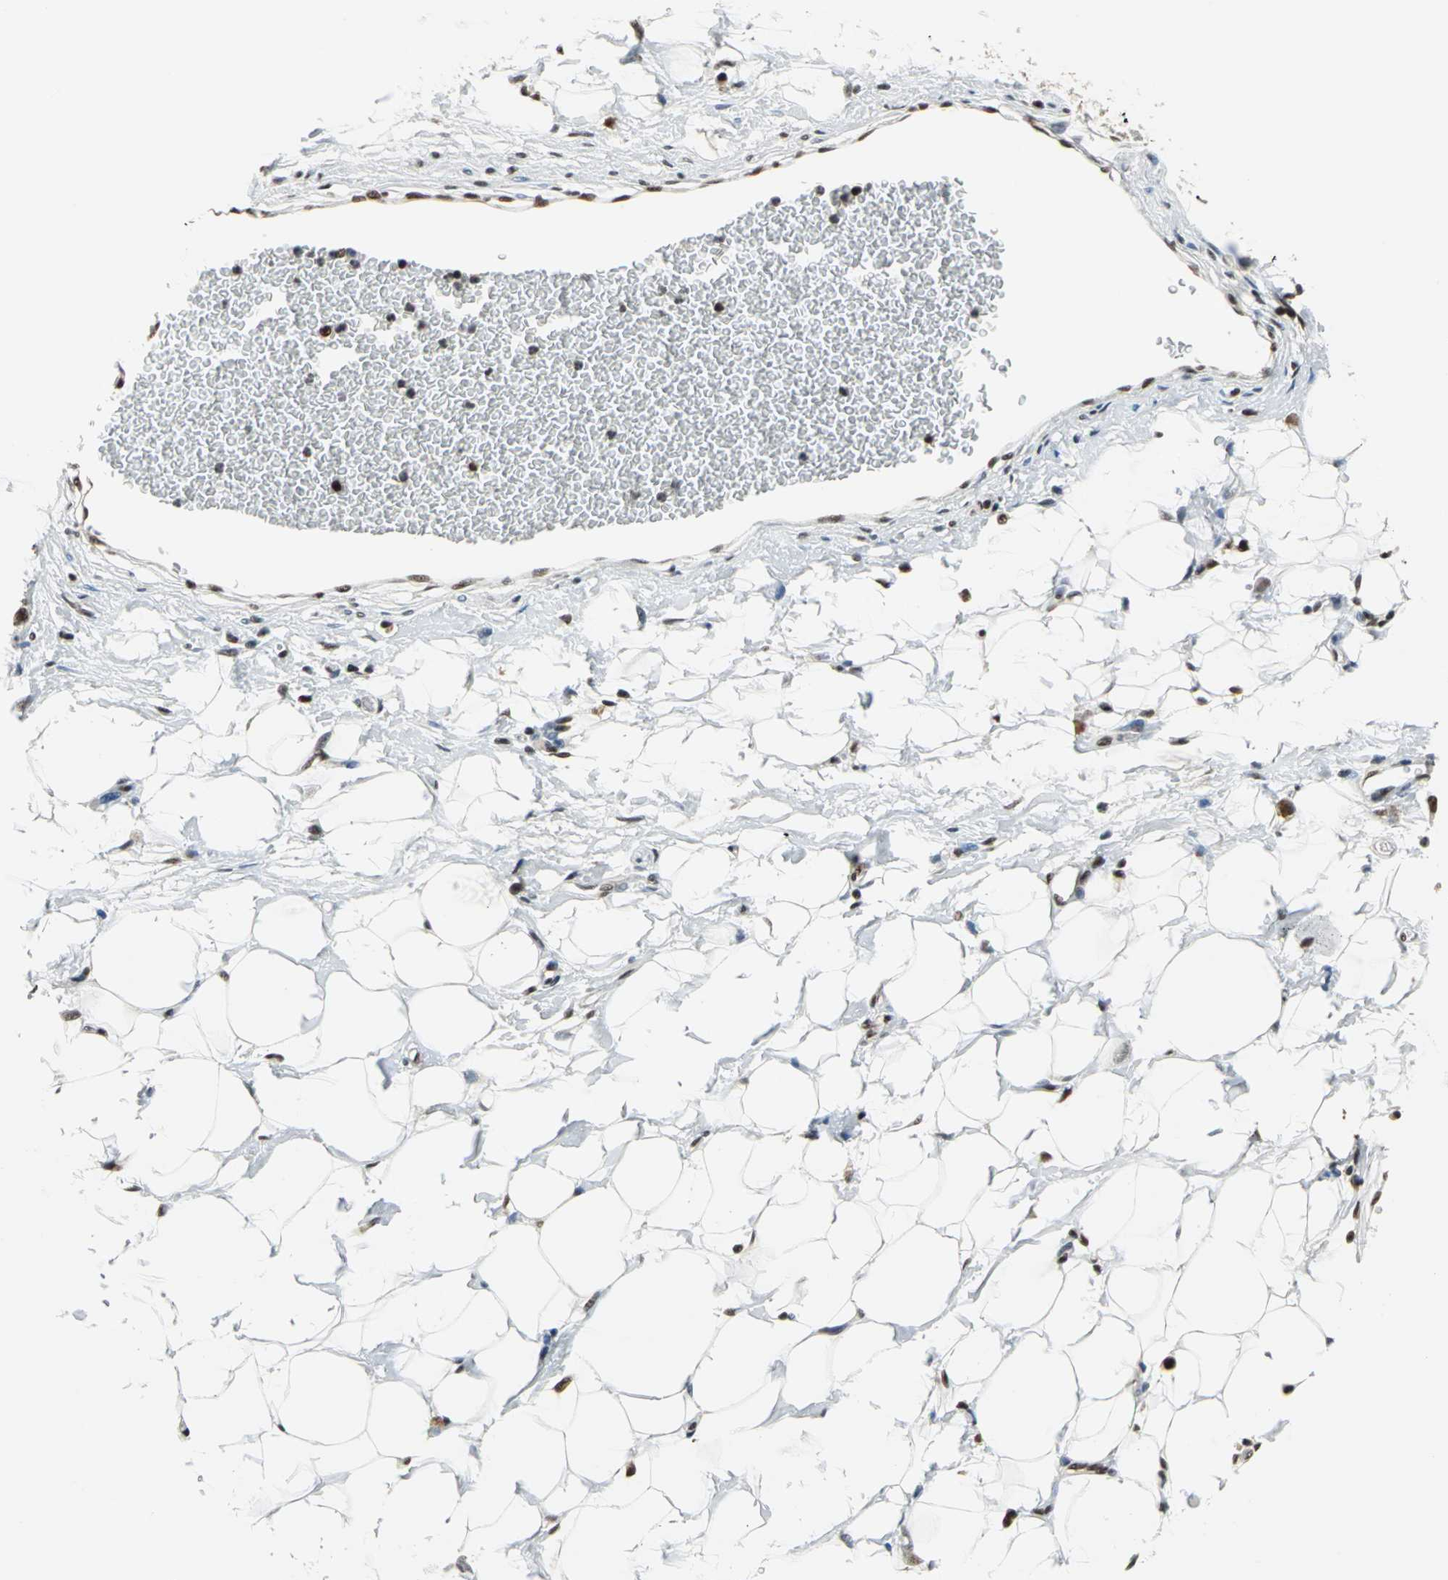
{"staining": {"intensity": "strong", "quantity": ">75%", "location": "nuclear"}, "tissue": "adipose tissue", "cell_type": "Adipocytes", "image_type": "normal", "snomed": [{"axis": "morphology", "description": "Normal tissue, NOS"}, {"axis": "morphology", "description": "Urothelial carcinoma, High grade"}, {"axis": "topography", "description": "Vascular tissue"}, {"axis": "topography", "description": "Urinary bladder"}], "caption": "Immunohistochemical staining of normal human adipose tissue exhibits high levels of strong nuclear positivity in about >75% of adipocytes.", "gene": "BCLAF1", "patient": {"sex": "female", "age": 56}}